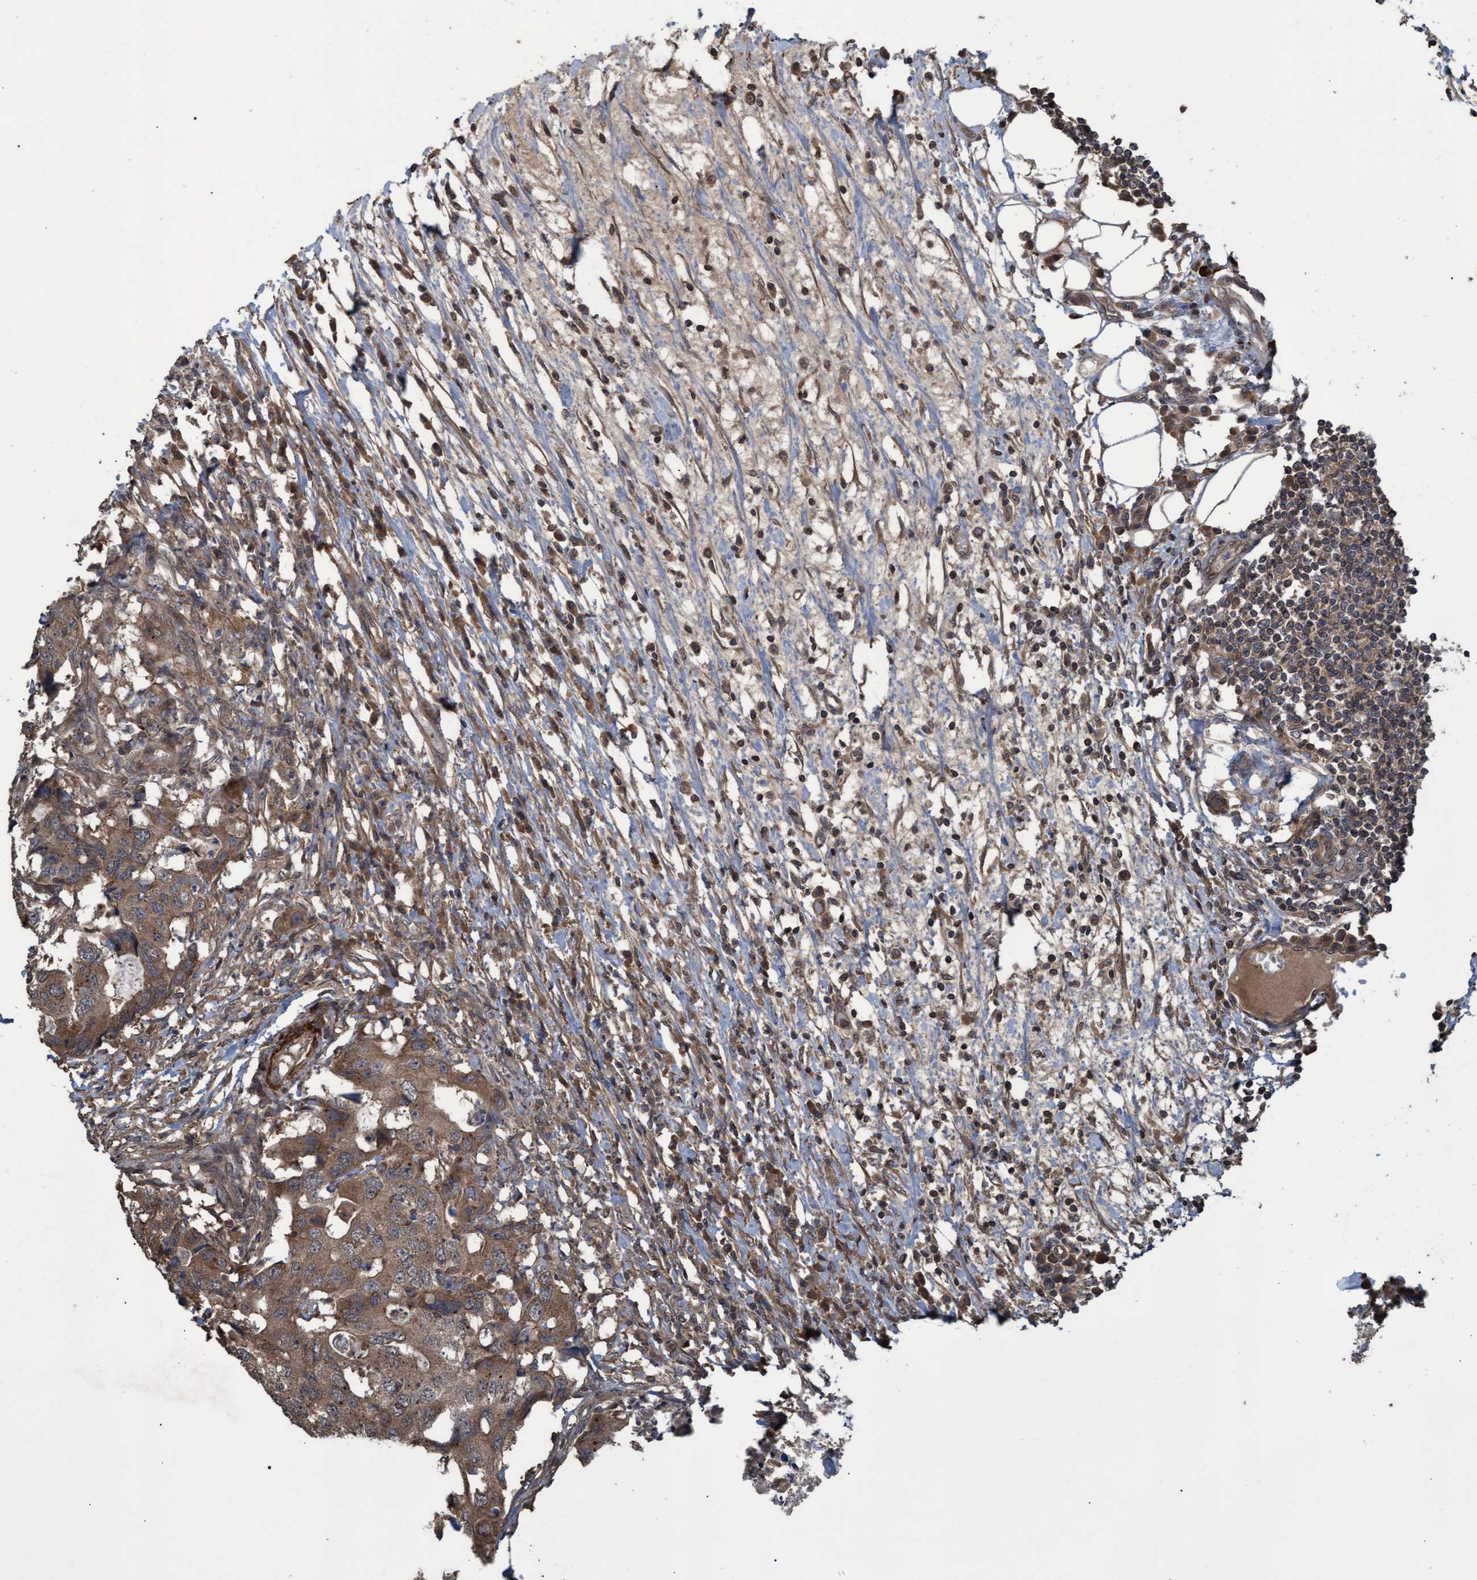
{"staining": {"intensity": "moderate", "quantity": ">75%", "location": "cytoplasmic/membranous"}, "tissue": "colorectal cancer", "cell_type": "Tumor cells", "image_type": "cancer", "snomed": [{"axis": "morphology", "description": "Adenocarcinoma, NOS"}, {"axis": "topography", "description": "Colon"}], "caption": "Moderate cytoplasmic/membranous protein expression is appreciated in about >75% of tumor cells in colorectal adenocarcinoma. (brown staining indicates protein expression, while blue staining denotes nuclei).", "gene": "GGT6", "patient": {"sex": "male", "age": 71}}